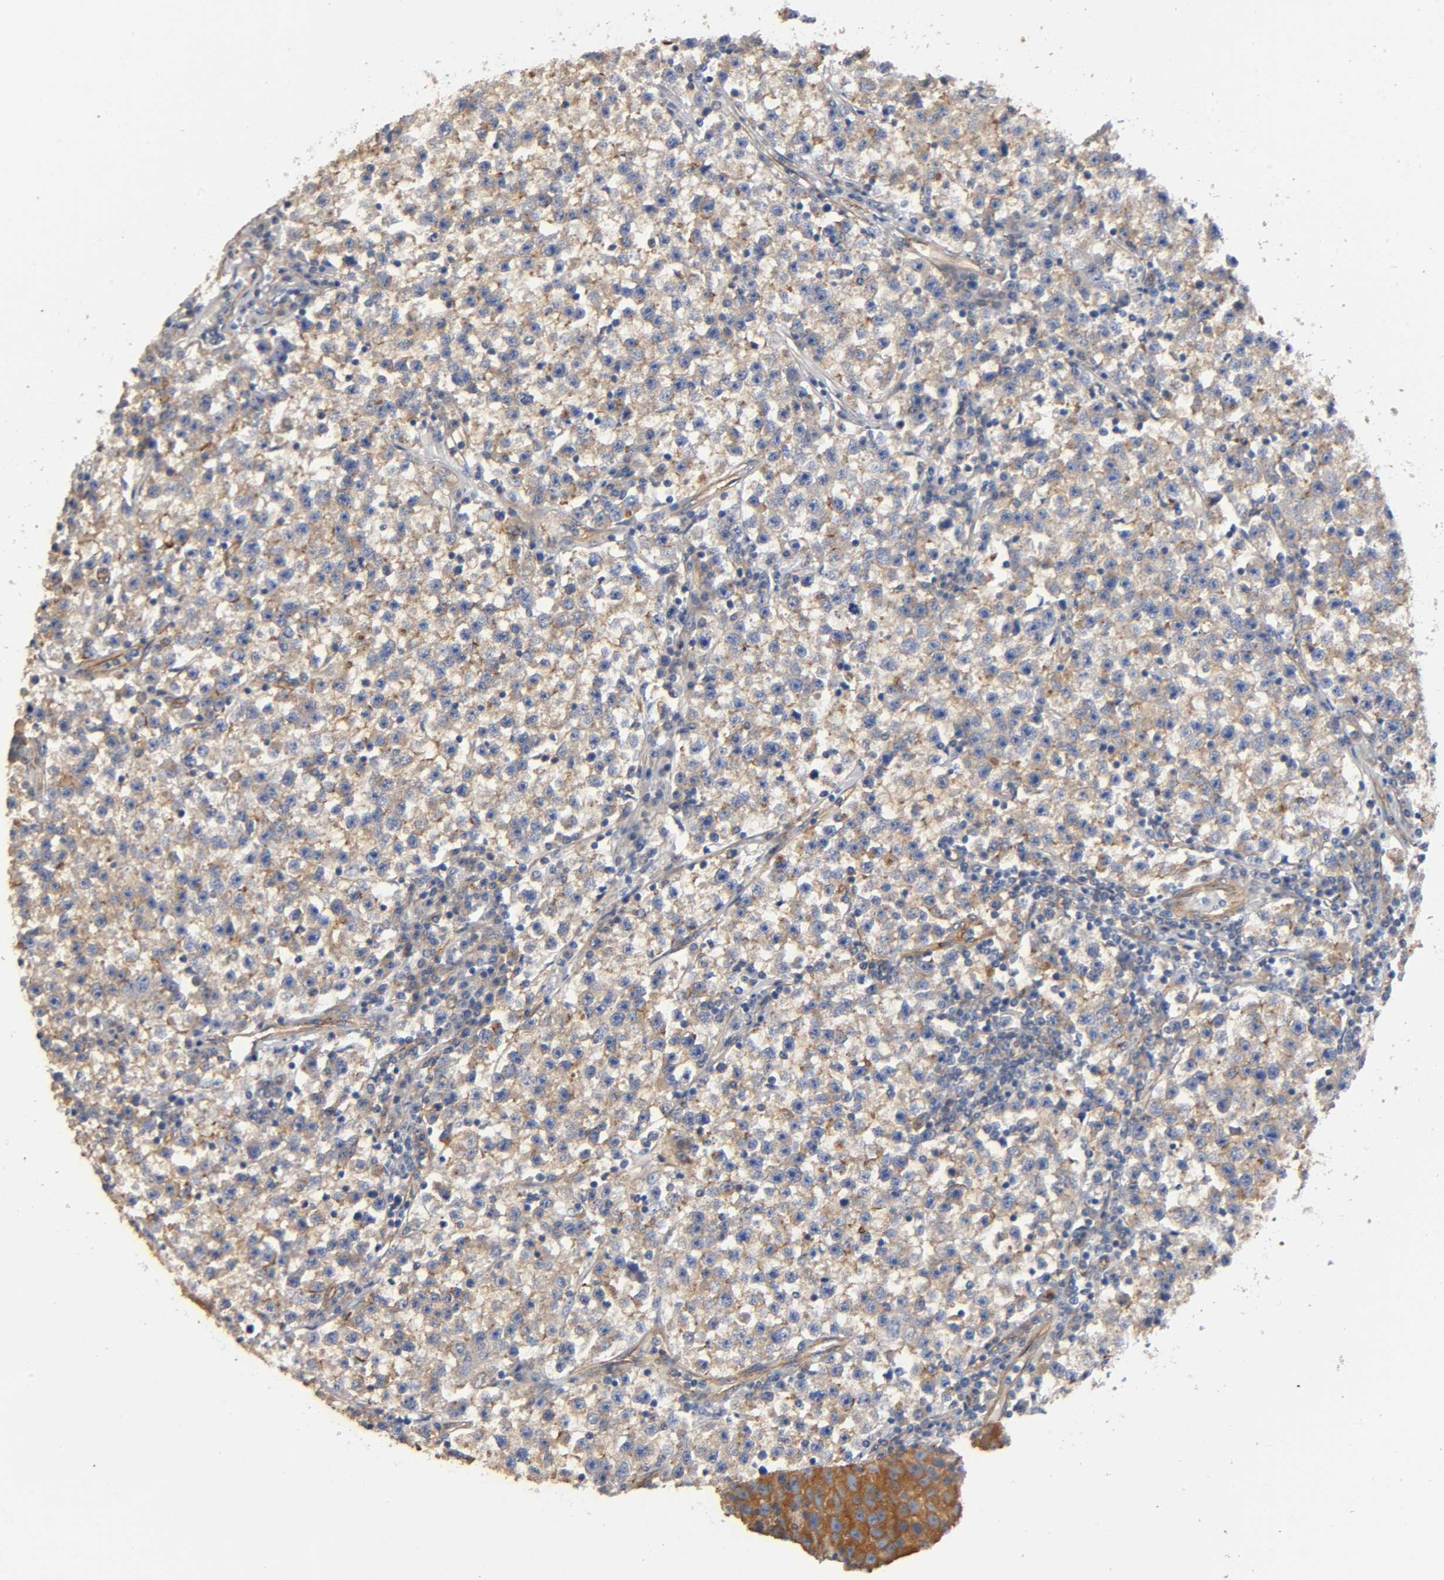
{"staining": {"intensity": "weak", "quantity": "25%-75%", "location": "cytoplasmic/membranous"}, "tissue": "testis cancer", "cell_type": "Tumor cells", "image_type": "cancer", "snomed": [{"axis": "morphology", "description": "Seminoma, NOS"}, {"axis": "topography", "description": "Testis"}], "caption": "Brown immunohistochemical staining in testis cancer exhibits weak cytoplasmic/membranous positivity in about 25%-75% of tumor cells.", "gene": "MARS1", "patient": {"sex": "male", "age": 22}}